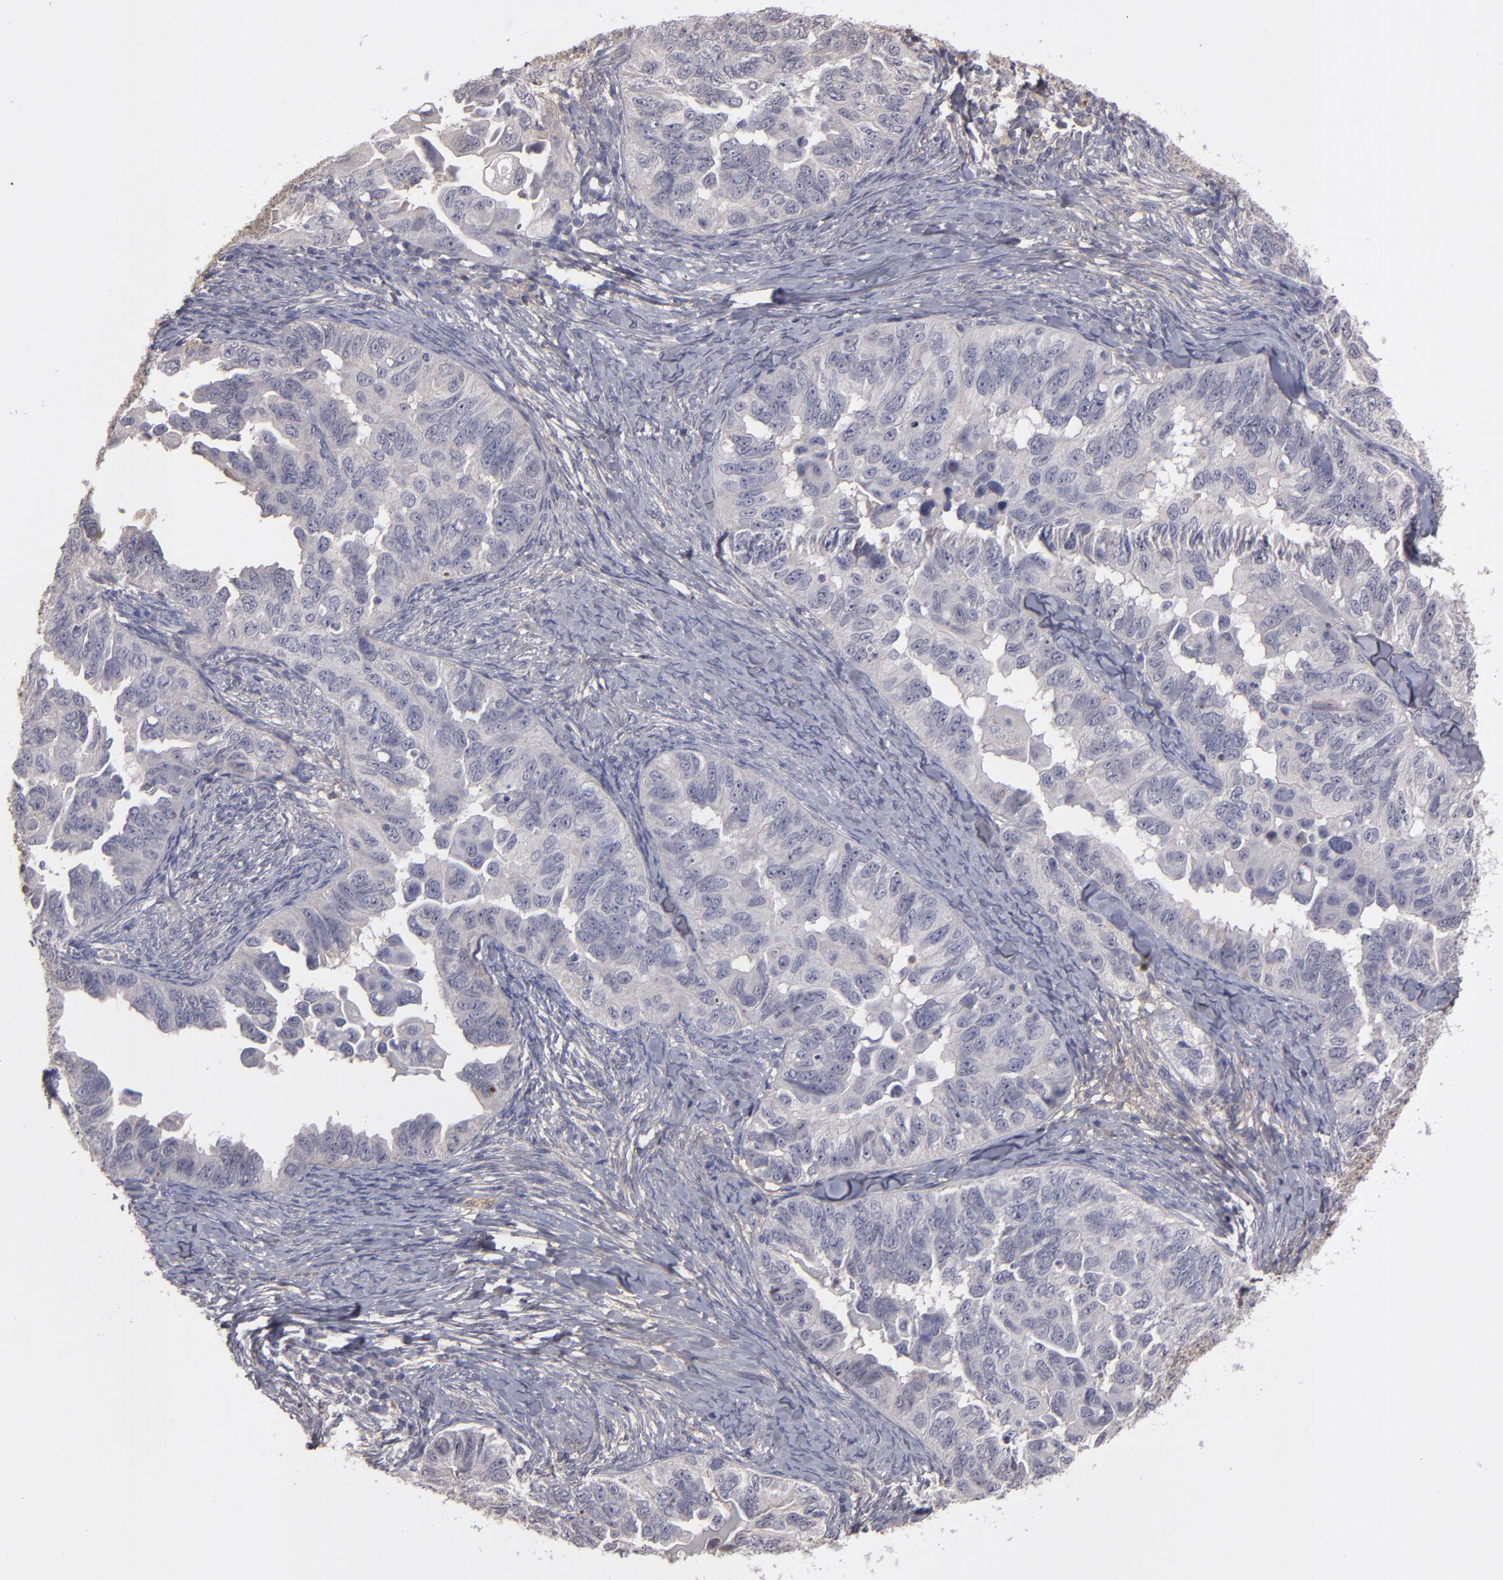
{"staining": {"intensity": "negative", "quantity": "none", "location": "none"}, "tissue": "ovarian cancer", "cell_type": "Tumor cells", "image_type": "cancer", "snomed": [{"axis": "morphology", "description": "Cystadenocarcinoma, serous, NOS"}, {"axis": "topography", "description": "Ovary"}], "caption": "DAB (3,3'-diaminobenzidine) immunohistochemical staining of human ovarian serous cystadenocarcinoma shows no significant positivity in tumor cells.", "gene": "ITIH4", "patient": {"sex": "female", "age": 82}}